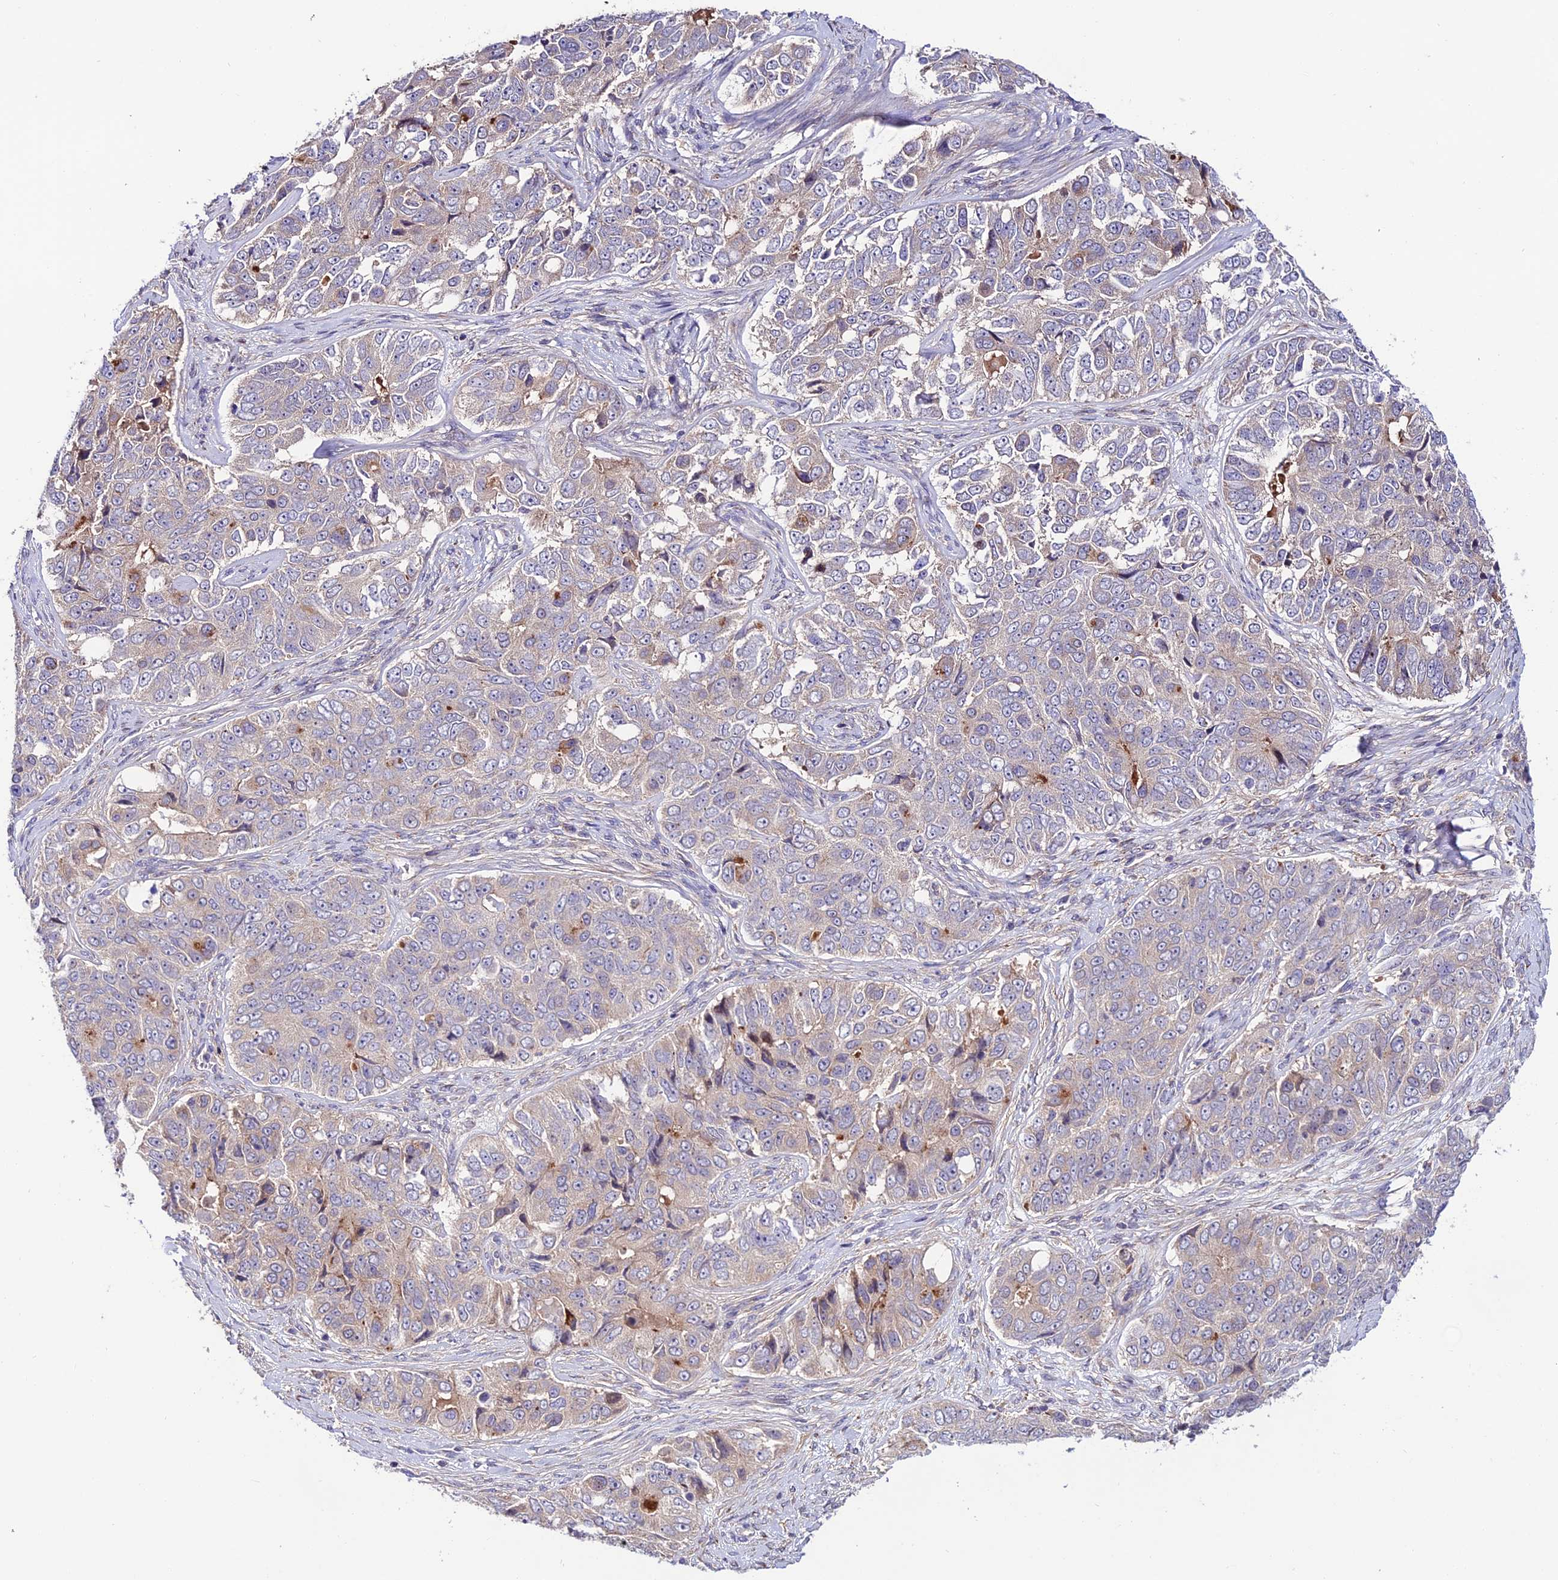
{"staining": {"intensity": "weak", "quantity": "<25%", "location": "cytoplasmic/membranous"}, "tissue": "ovarian cancer", "cell_type": "Tumor cells", "image_type": "cancer", "snomed": [{"axis": "morphology", "description": "Carcinoma, endometroid"}, {"axis": "topography", "description": "Ovary"}], "caption": "The image exhibits no significant positivity in tumor cells of ovarian endometroid carcinoma. (Brightfield microscopy of DAB (3,3'-diaminobenzidine) IHC at high magnification).", "gene": "BRME1", "patient": {"sex": "female", "age": 51}}